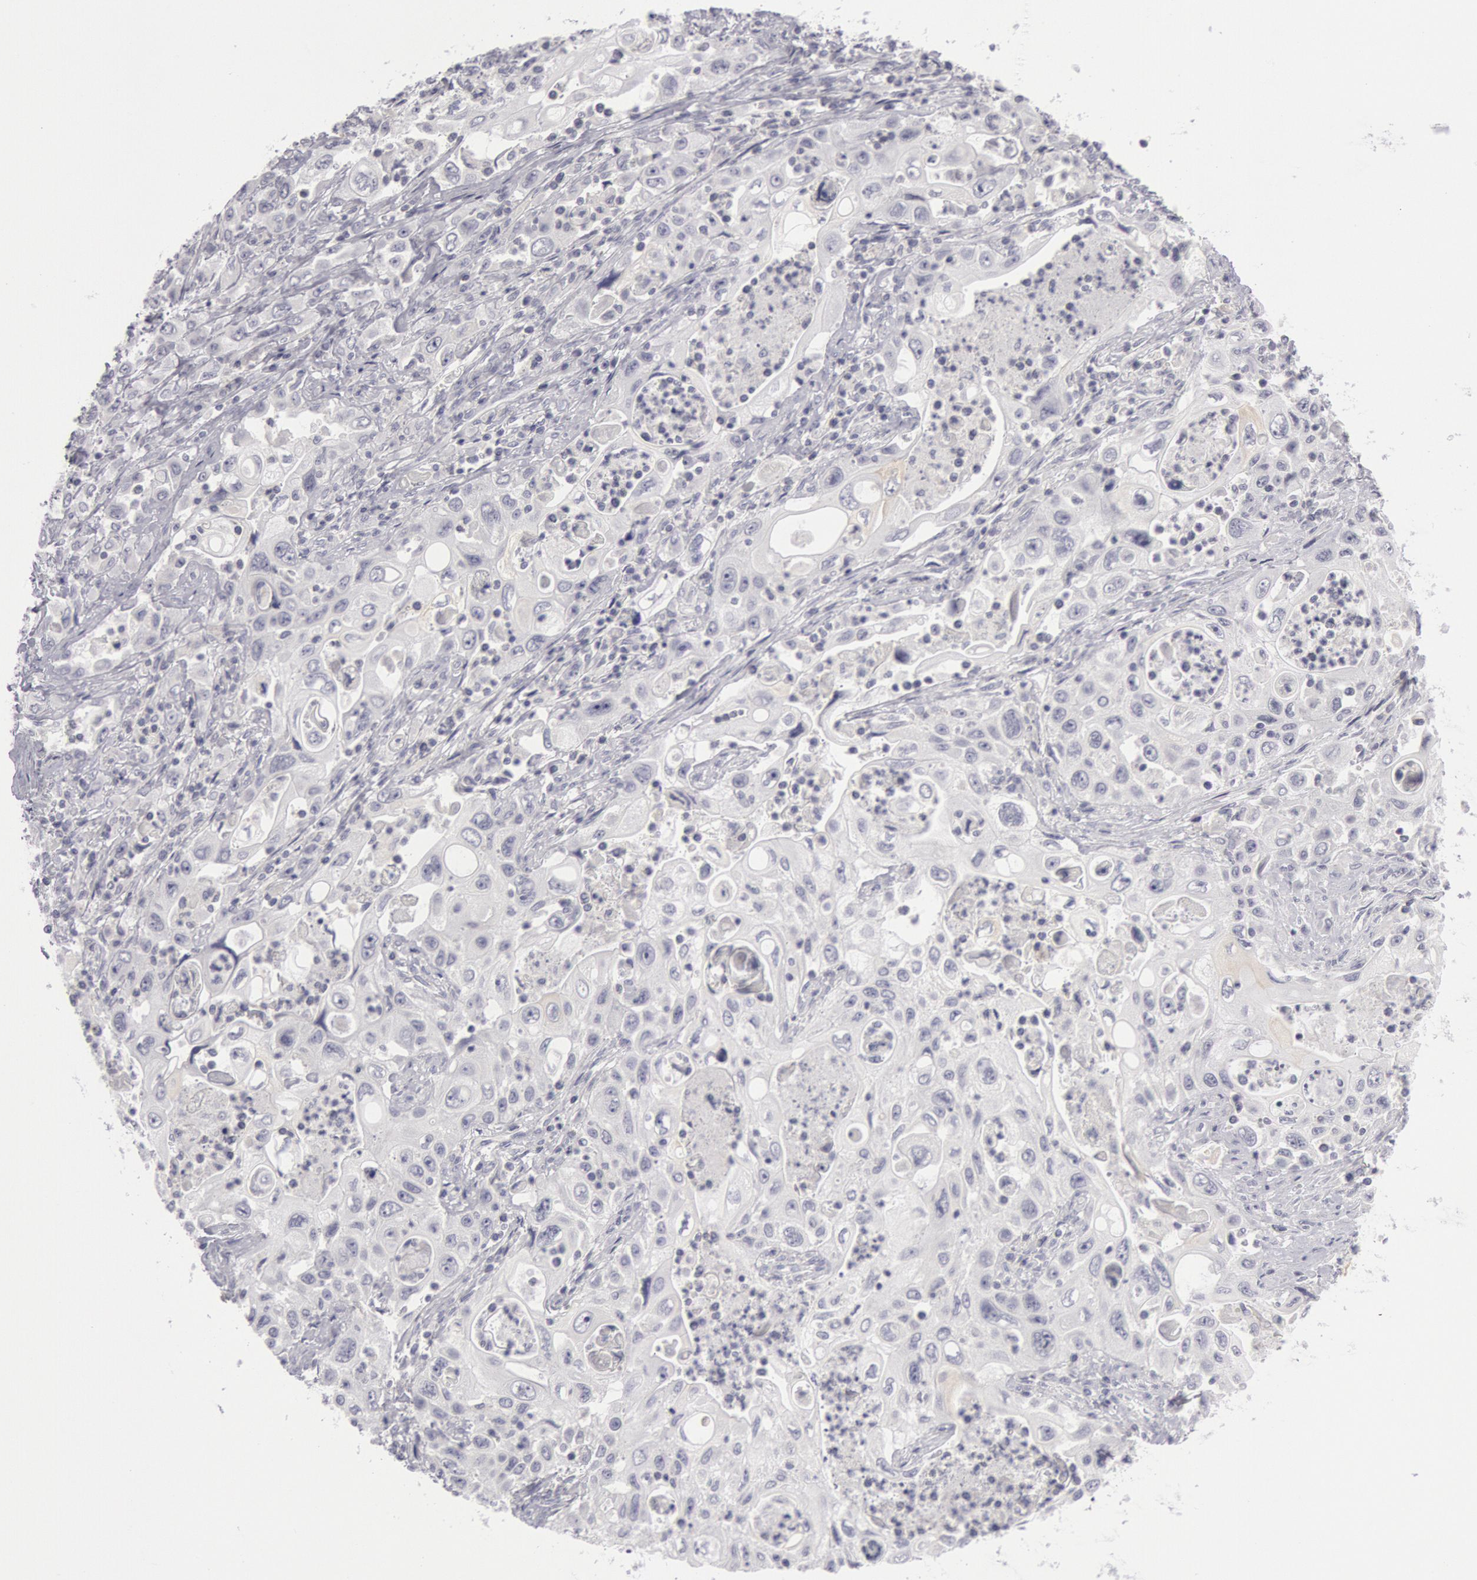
{"staining": {"intensity": "negative", "quantity": "none", "location": "none"}, "tissue": "pancreatic cancer", "cell_type": "Tumor cells", "image_type": "cancer", "snomed": [{"axis": "morphology", "description": "Adenocarcinoma, NOS"}, {"axis": "topography", "description": "Pancreas"}], "caption": "Histopathology image shows no protein expression in tumor cells of pancreatic adenocarcinoma tissue.", "gene": "KRT16", "patient": {"sex": "male", "age": 70}}